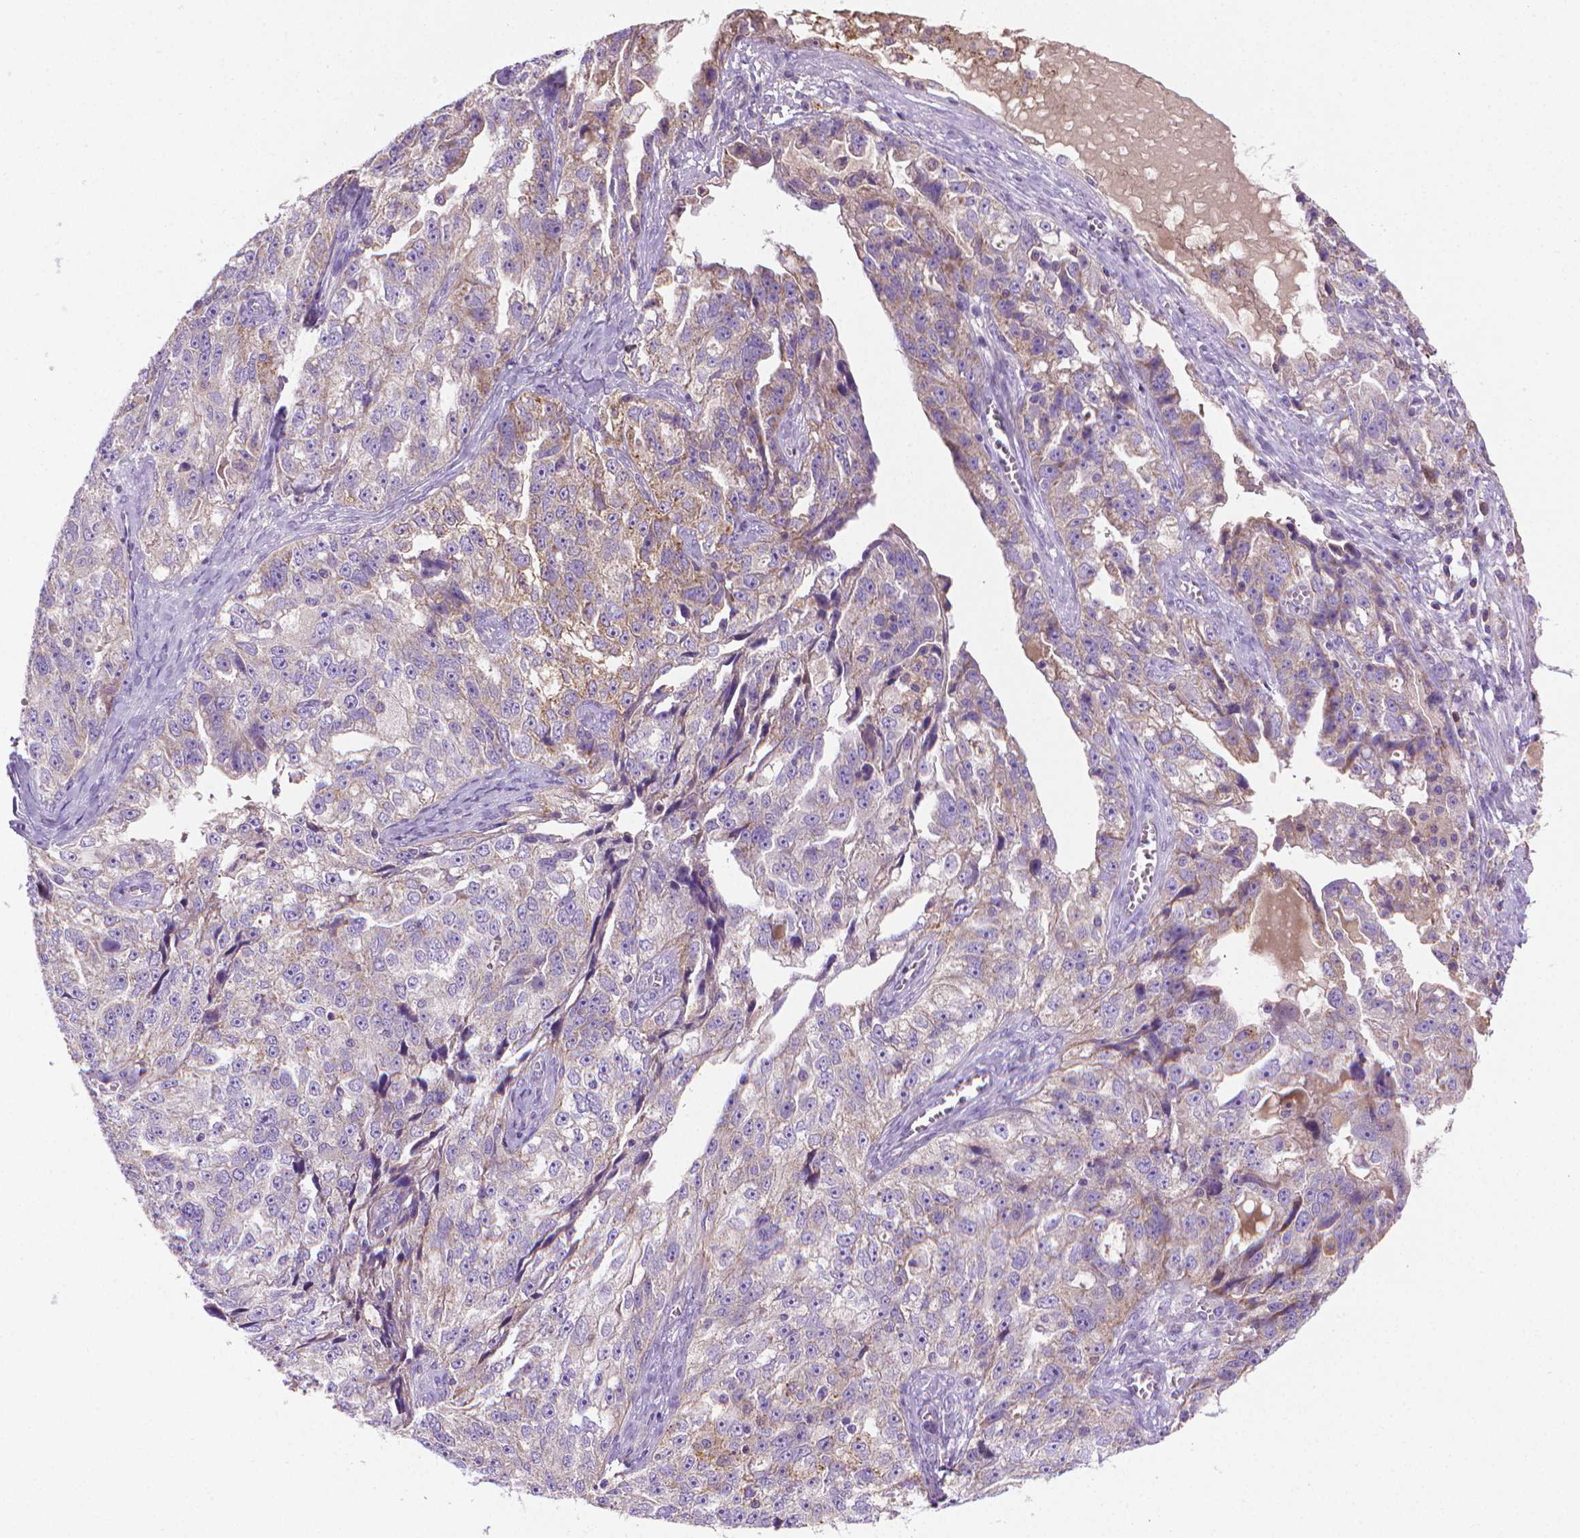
{"staining": {"intensity": "weak", "quantity": "<25%", "location": "cytoplasmic/membranous"}, "tissue": "ovarian cancer", "cell_type": "Tumor cells", "image_type": "cancer", "snomed": [{"axis": "morphology", "description": "Cystadenocarcinoma, serous, NOS"}, {"axis": "topography", "description": "Ovary"}], "caption": "DAB (3,3'-diaminobenzidine) immunohistochemical staining of serous cystadenocarcinoma (ovarian) displays no significant expression in tumor cells. (Immunohistochemistry (ihc), brightfield microscopy, high magnification).", "gene": "SLC51B", "patient": {"sex": "female", "age": 51}}